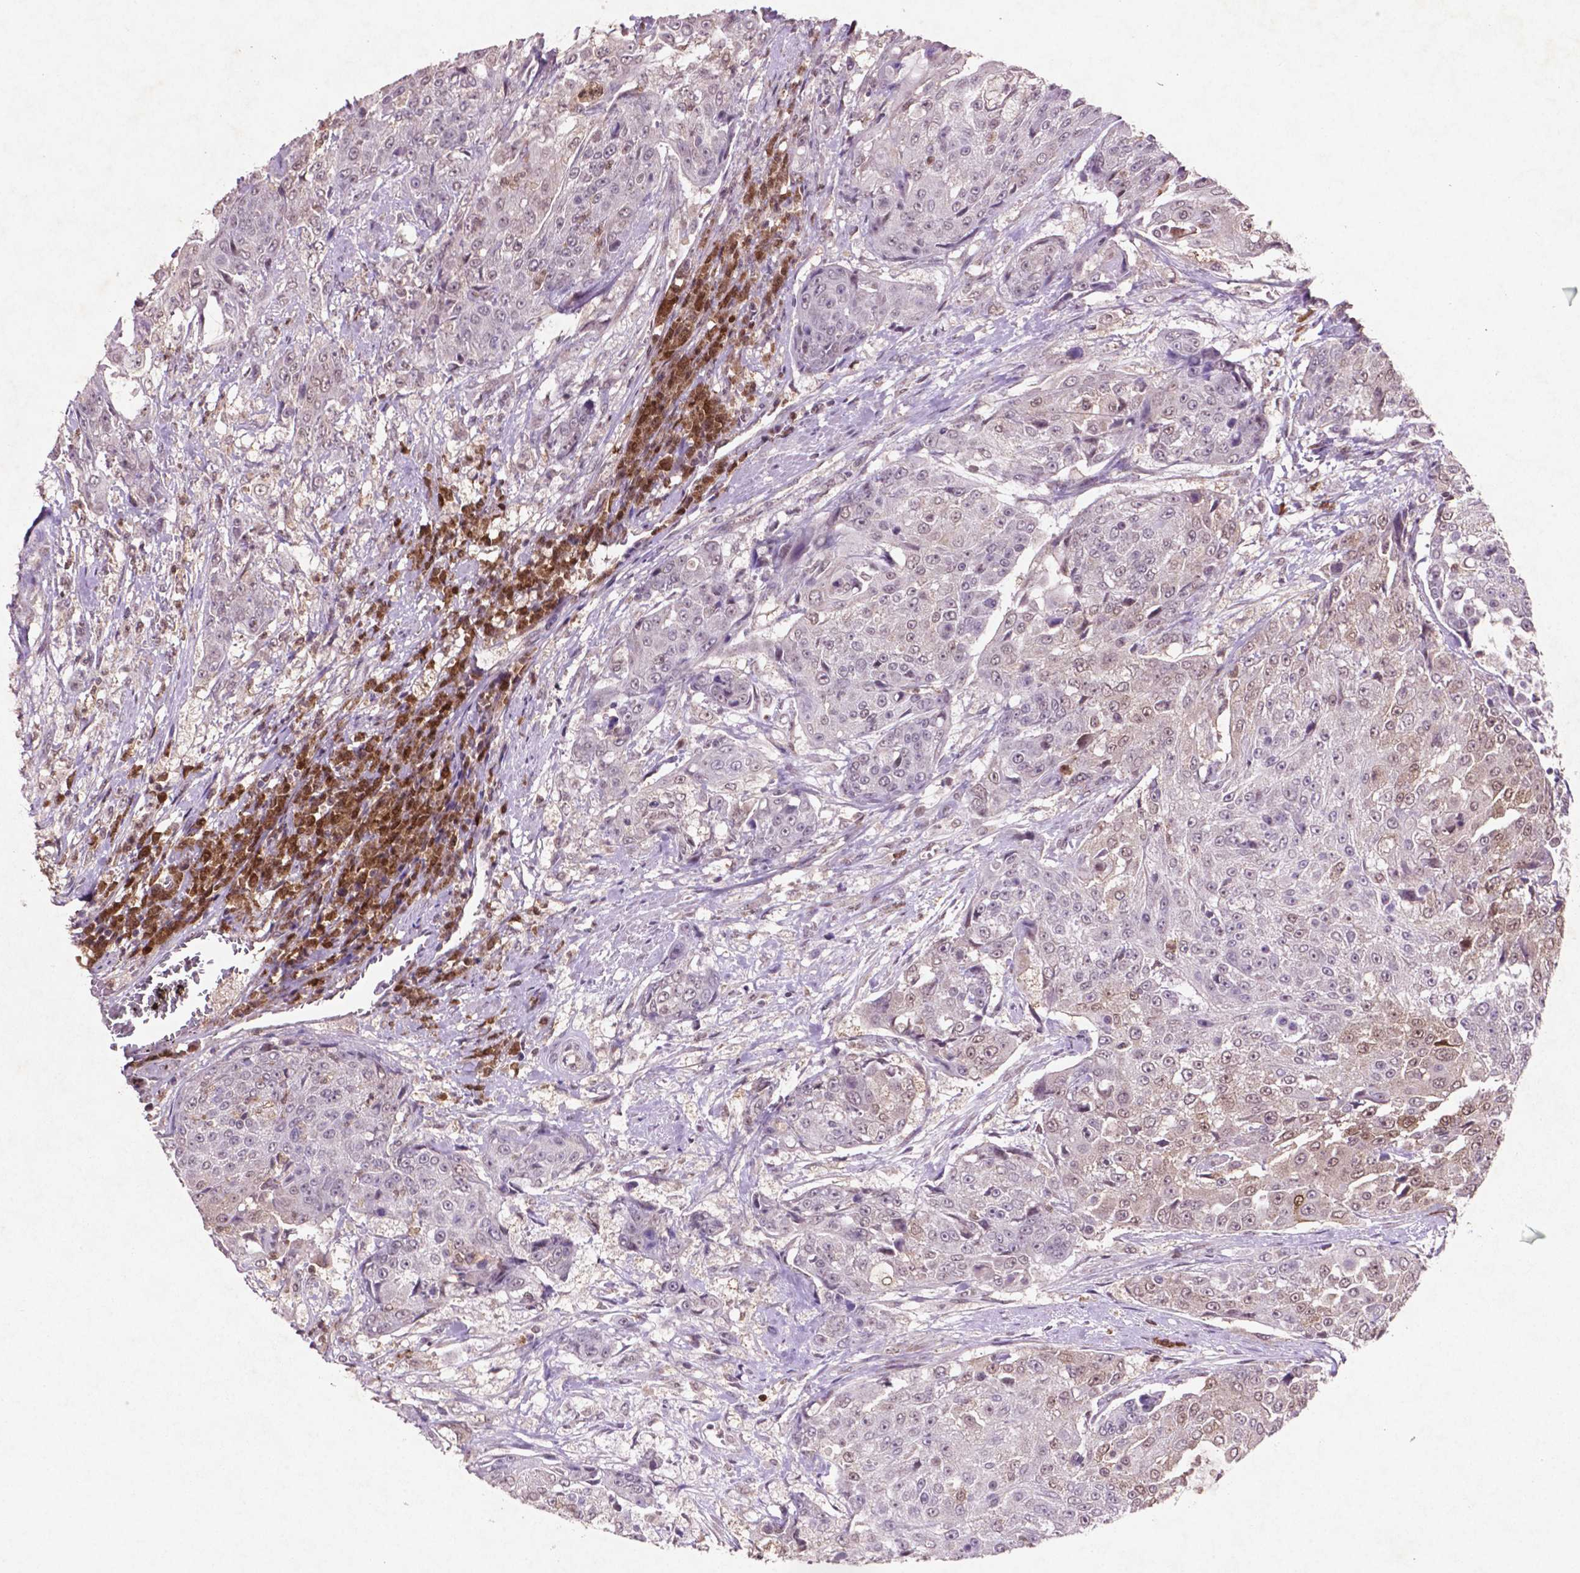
{"staining": {"intensity": "weak", "quantity": "<25%", "location": "nuclear"}, "tissue": "urothelial cancer", "cell_type": "Tumor cells", "image_type": "cancer", "snomed": [{"axis": "morphology", "description": "Urothelial carcinoma, High grade"}, {"axis": "topography", "description": "Urinary bladder"}], "caption": "A high-resolution histopathology image shows immunohistochemistry (IHC) staining of high-grade urothelial carcinoma, which displays no significant expression in tumor cells. (DAB immunohistochemistry visualized using brightfield microscopy, high magnification).", "gene": "GLRX", "patient": {"sex": "female", "age": 63}}